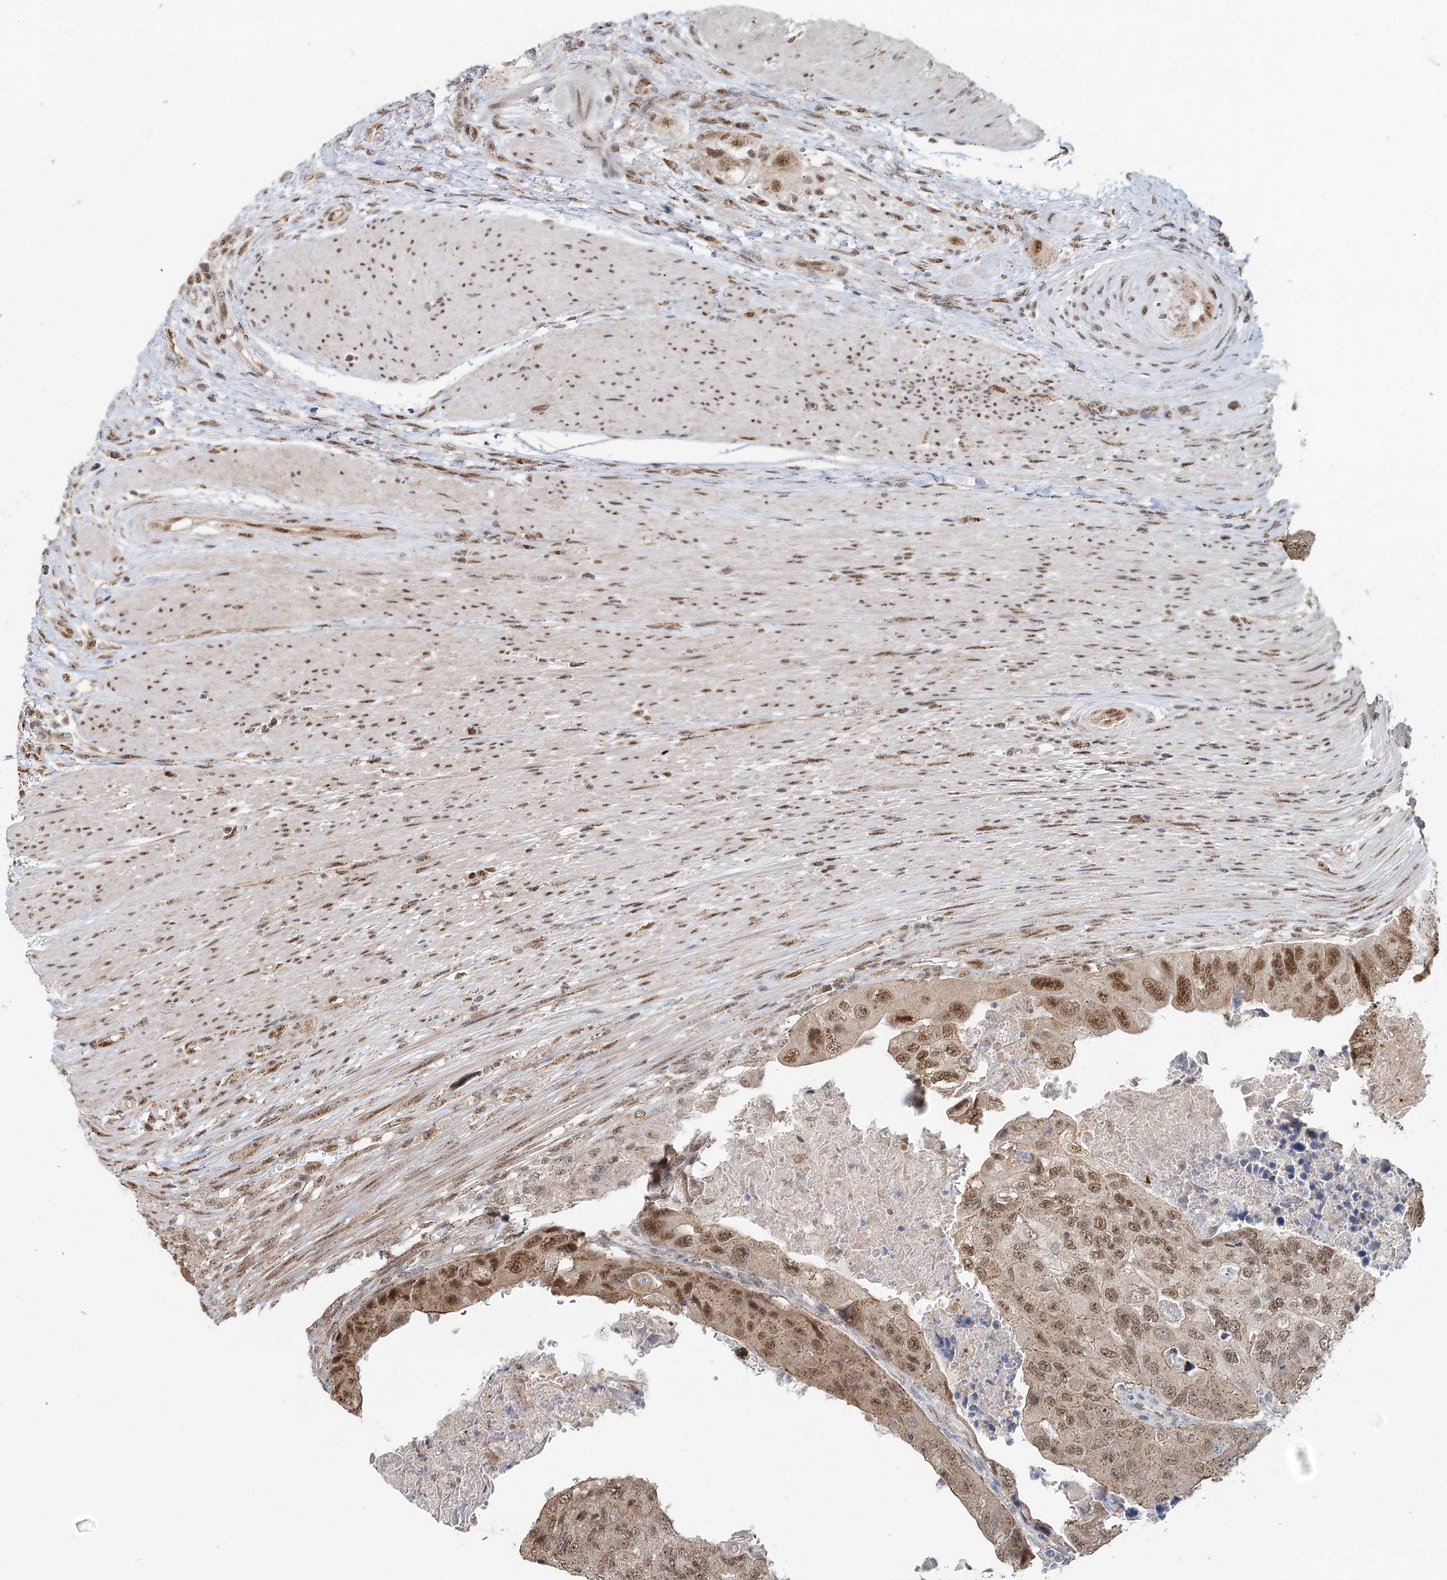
{"staining": {"intensity": "moderate", "quantity": "25%-75%", "location": "nuclear"}, "tissue": "colorectal cancer", "cell_type": "Tumor cells", "image_type": "cancer", "snomed": [{"axis": "morphology", "description": "Adenocarcinoma, NOS"}, {"axis": "topography", "description": "Rectum"}], "caption": "Colorectal cancer (adenocarcinoma) was stained to show a protein in brown. There is medium levels of moderate nuclear positivity in approximately 25%-75% of tumor cells.", "gene": "GPALPP1", "patient": {"sex": "male", "age": 63}}